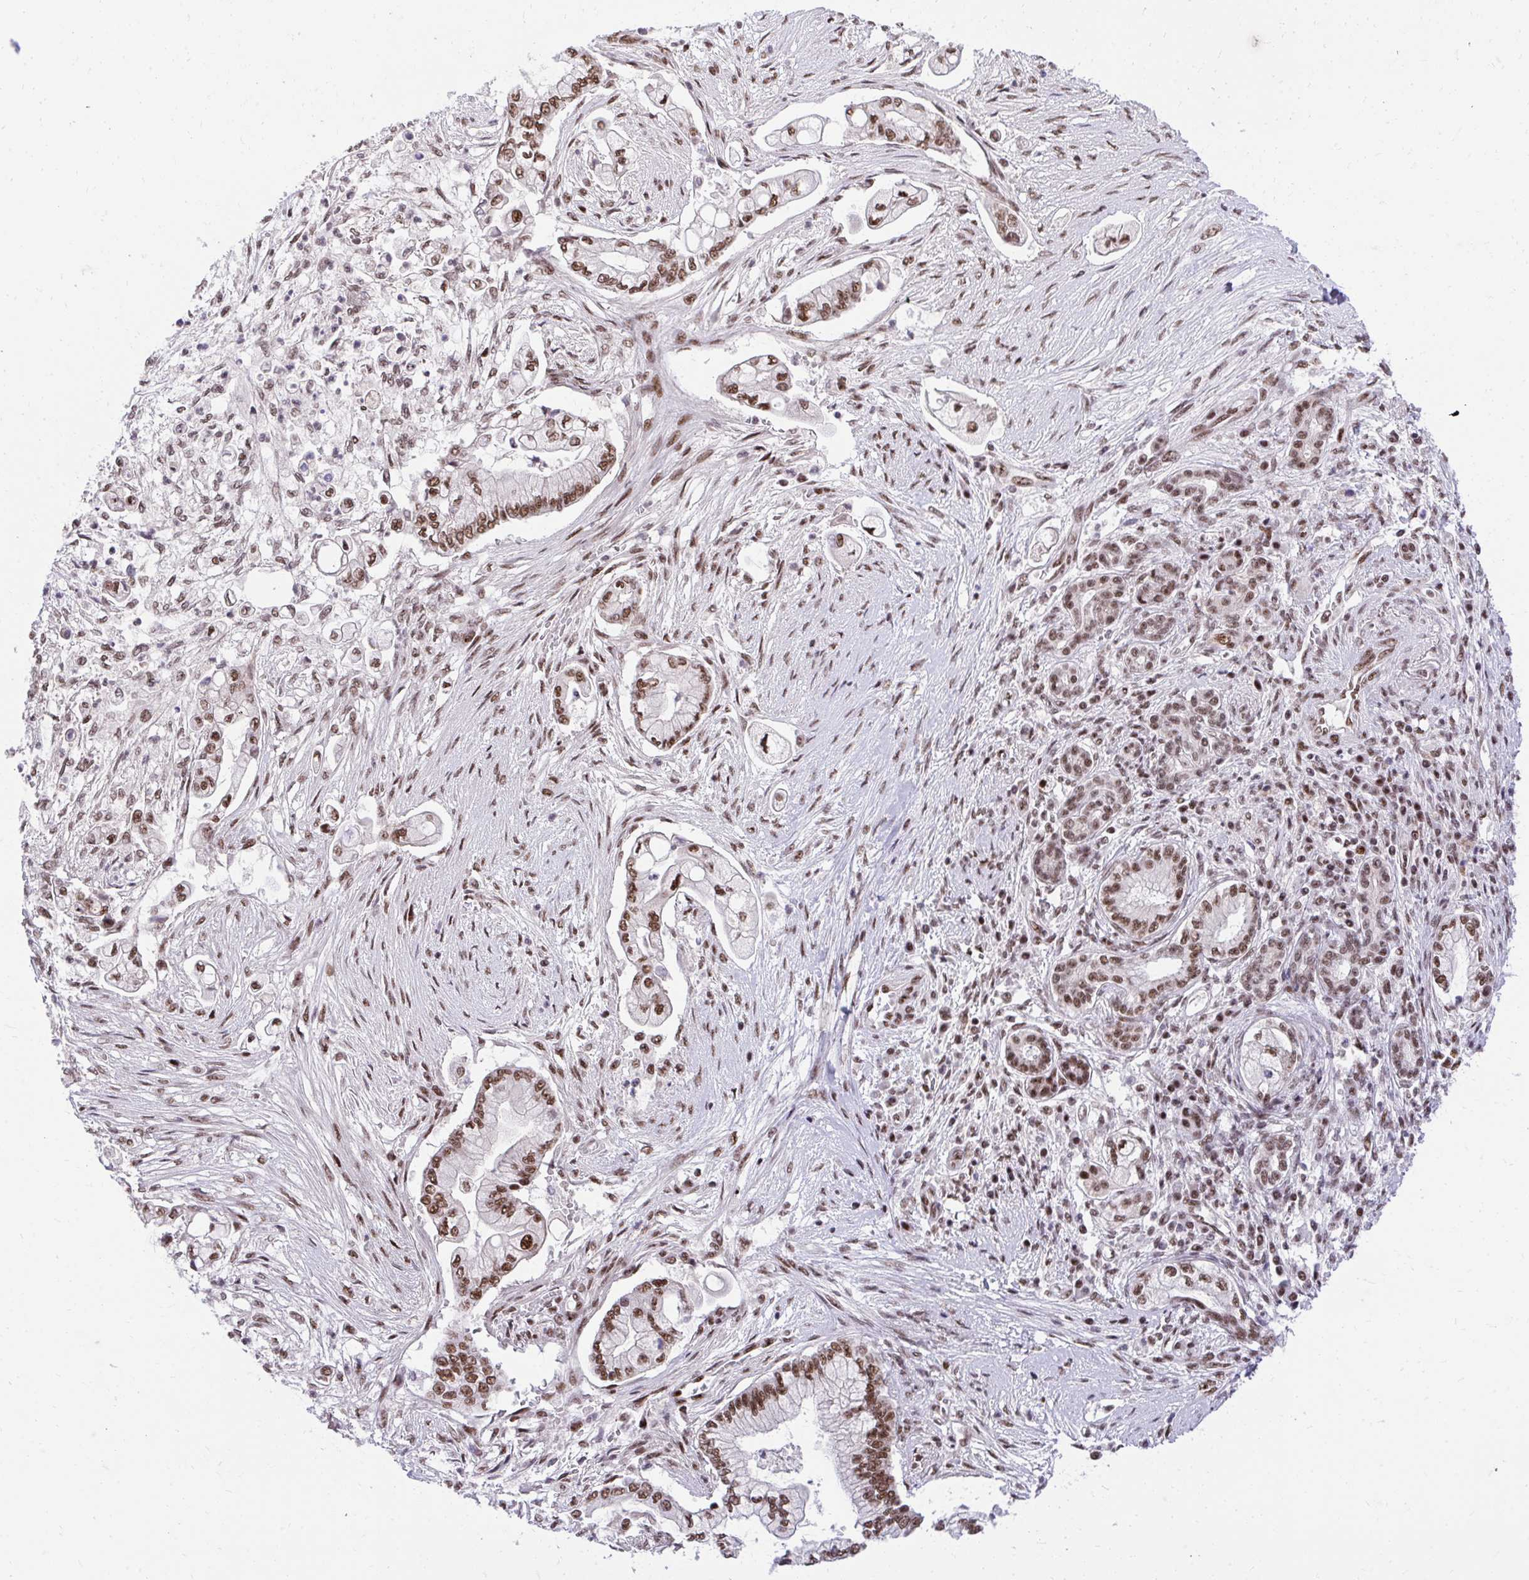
{"staining": {"intensity": "moderate", "quantity": ">75%", "location": "nuclear"}, "tissue": "pancreatic cancer", "cell_type": "Tumor cells", "image_type": "cancer", "snomed": [{"axis": "morphology", "description": "Adenocarcinoma, NOS"}, {"axis": "topography", "description": "Pancreas"}], "caption": "IHC staining of pancreatic cancer (adenocarcinoma), which exhibits medium levels of moderate nuclear positivity in approximately >75% of tumor cells indicating moderate nuclear protein expression. The staining was performed using DAB (brown) for protein detection and nuclei were counterstained in hematoxylin (blue).", "gene": "SYNE4", "patient": {"sex": "female", "age": 69}}